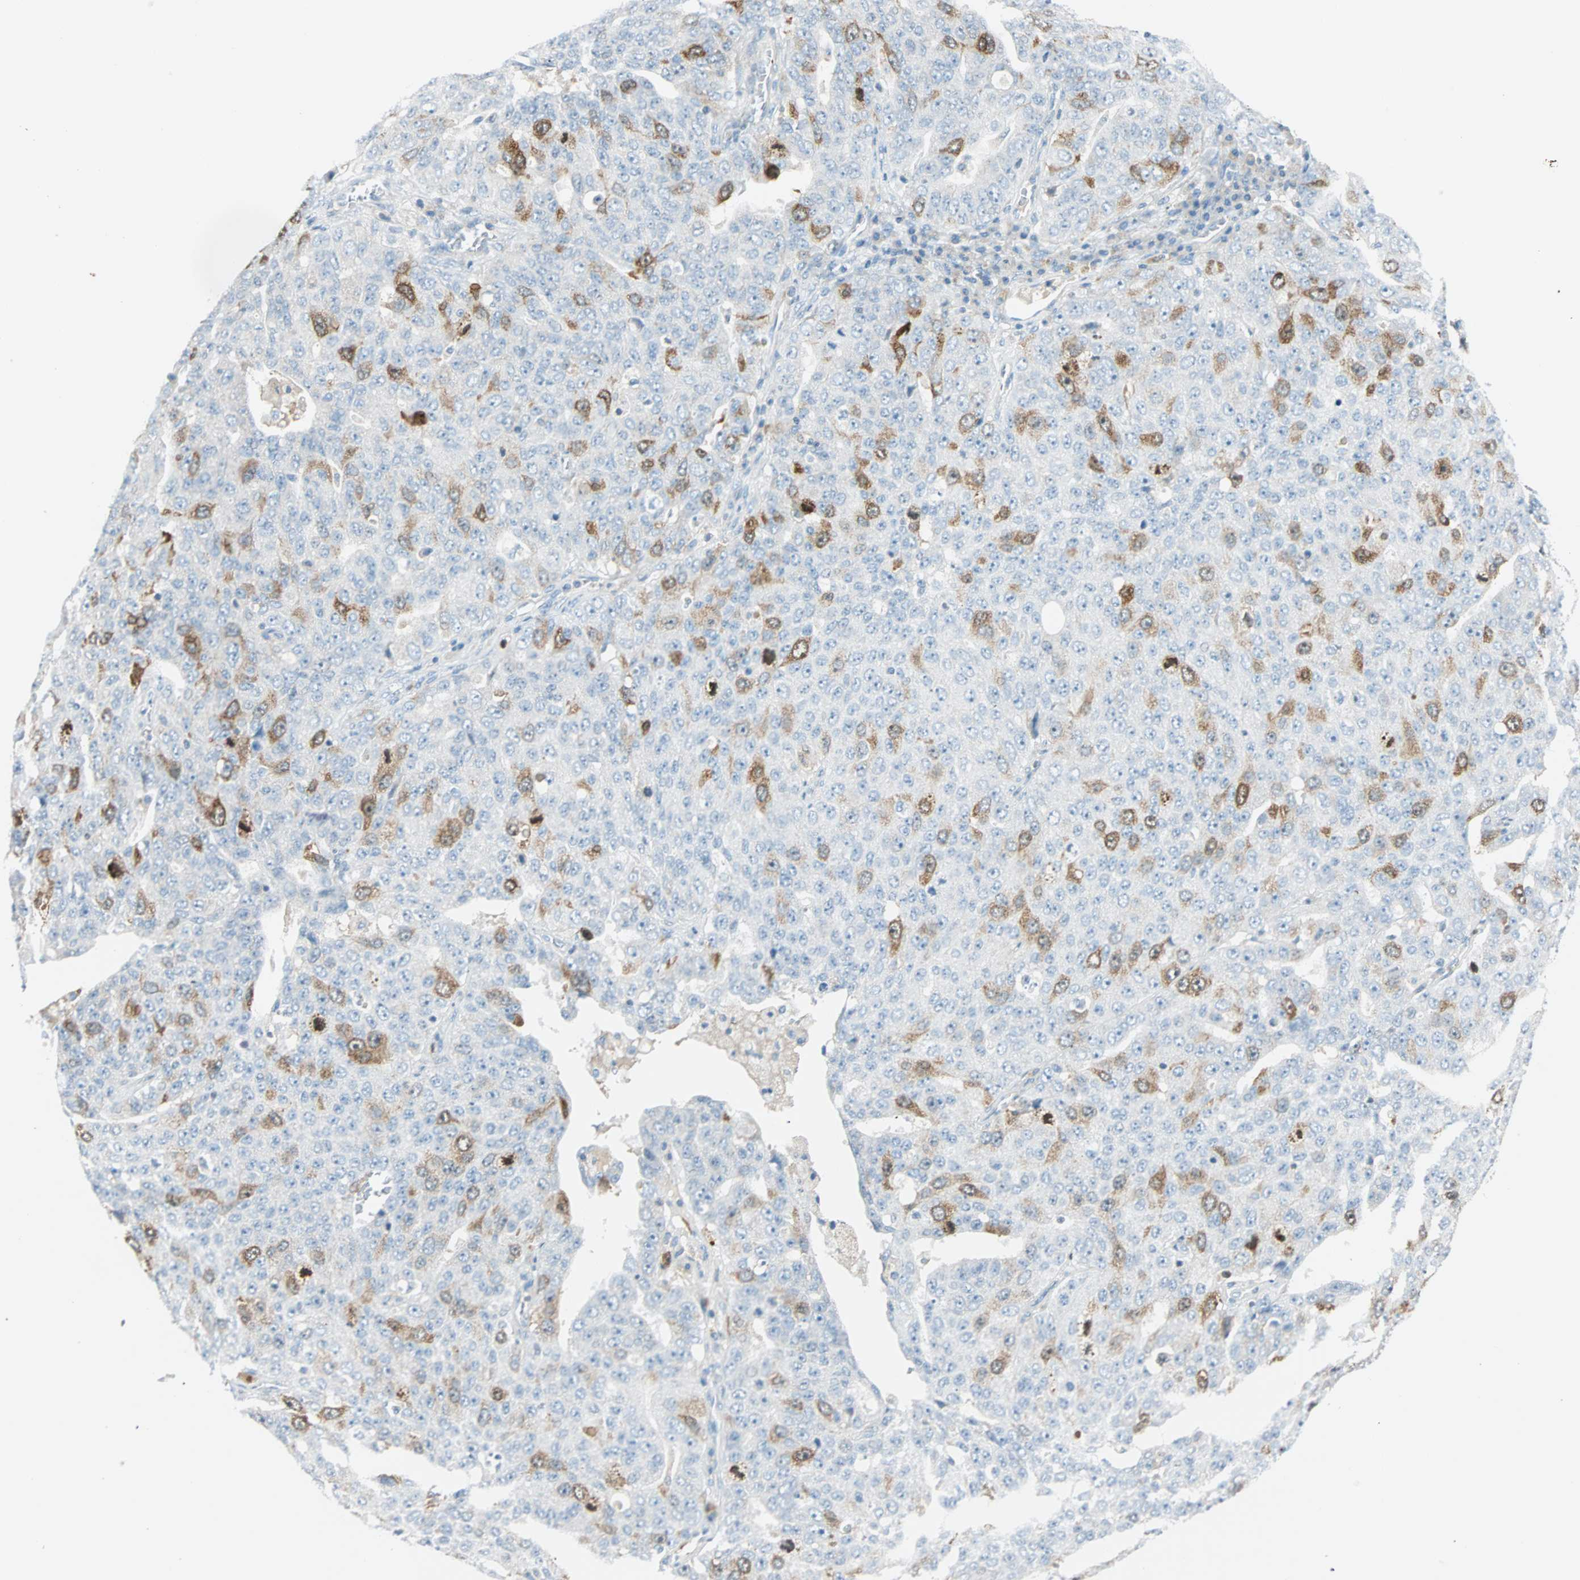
{"staining": {"intensity": "moderate", "quantity": "<25%", "location": "cytoplasmic/membranous,nuclear"}, "tissue": "ovarian cancer", "cell_type": "Tumor cells", "image_type": "cancer", "snomed": [{"axis": "morphology", "description": "Carcinoma, endometroid"}, {"axis": "topography", "description": "Ovary"}], "caption": "Protein staining exhibits moderate cytoplasmic/membranous and nuclear staining in approximately <25% of tumor cells in ovarian cancer. The protein is shown in brown color, while the nuclei are stained blue.", "gene": "PTTG1", "patient": {"sex": "female", "age": 62}}